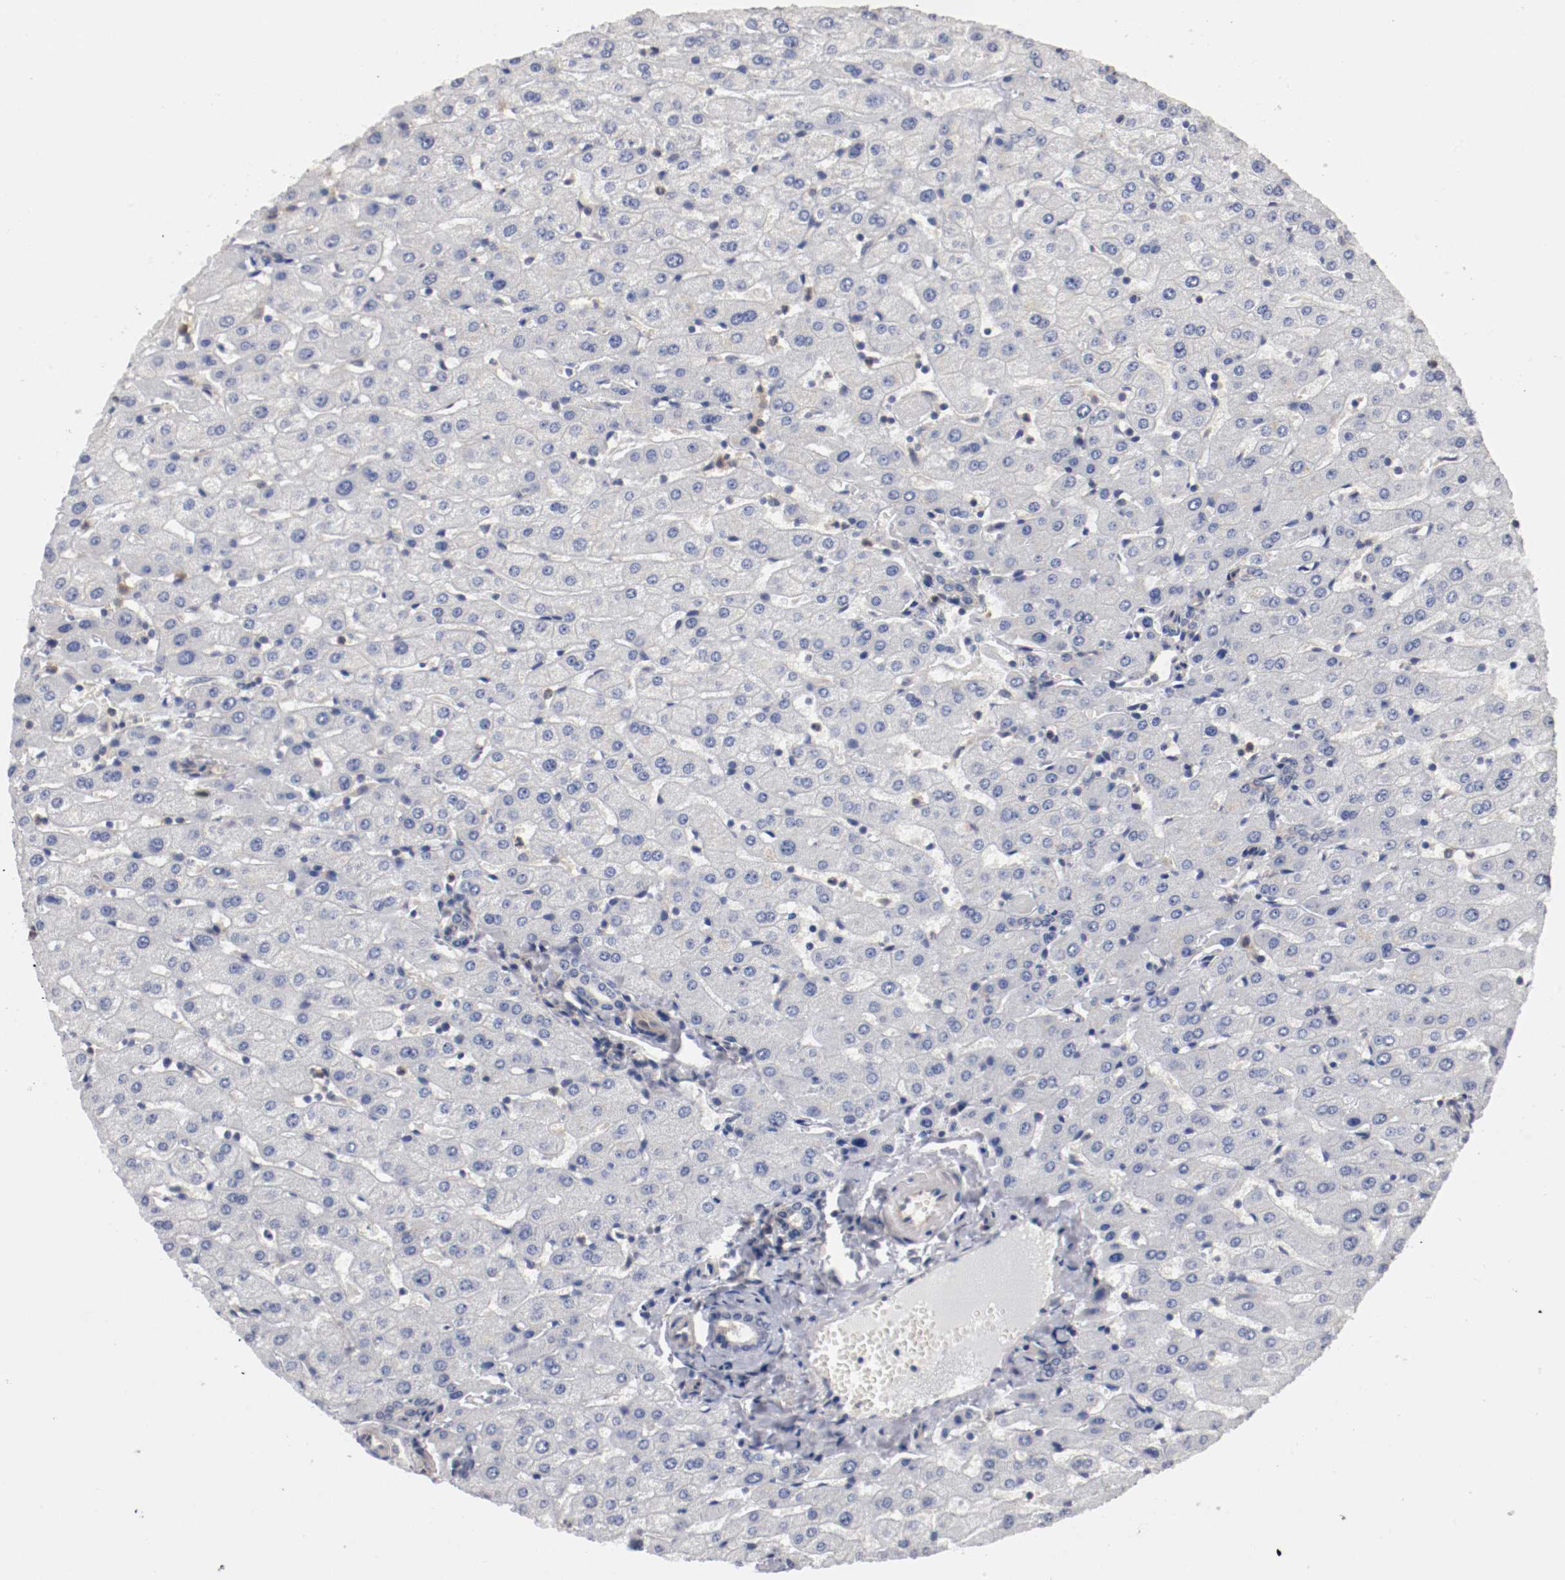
{"staining": {"intensity": "negative", "quantity": "none", "location": "none"}, "tissue": "liver", "cell_type": "Cholangiocytes", "image_type": "normal", "snomed": [{"axis": "morphology", "description": "Normal tissue, NOS"}, {"axis": "morphology", "description": "Fibrosis, NOS"}, {"axis": "topography", "description": "Liver"}], "caption": "Micrograph shows no significant protein positivity in cholangiocytes of benign liver.", "gene": "RBM23", "patient": {"sex": "female", "age": 29}}